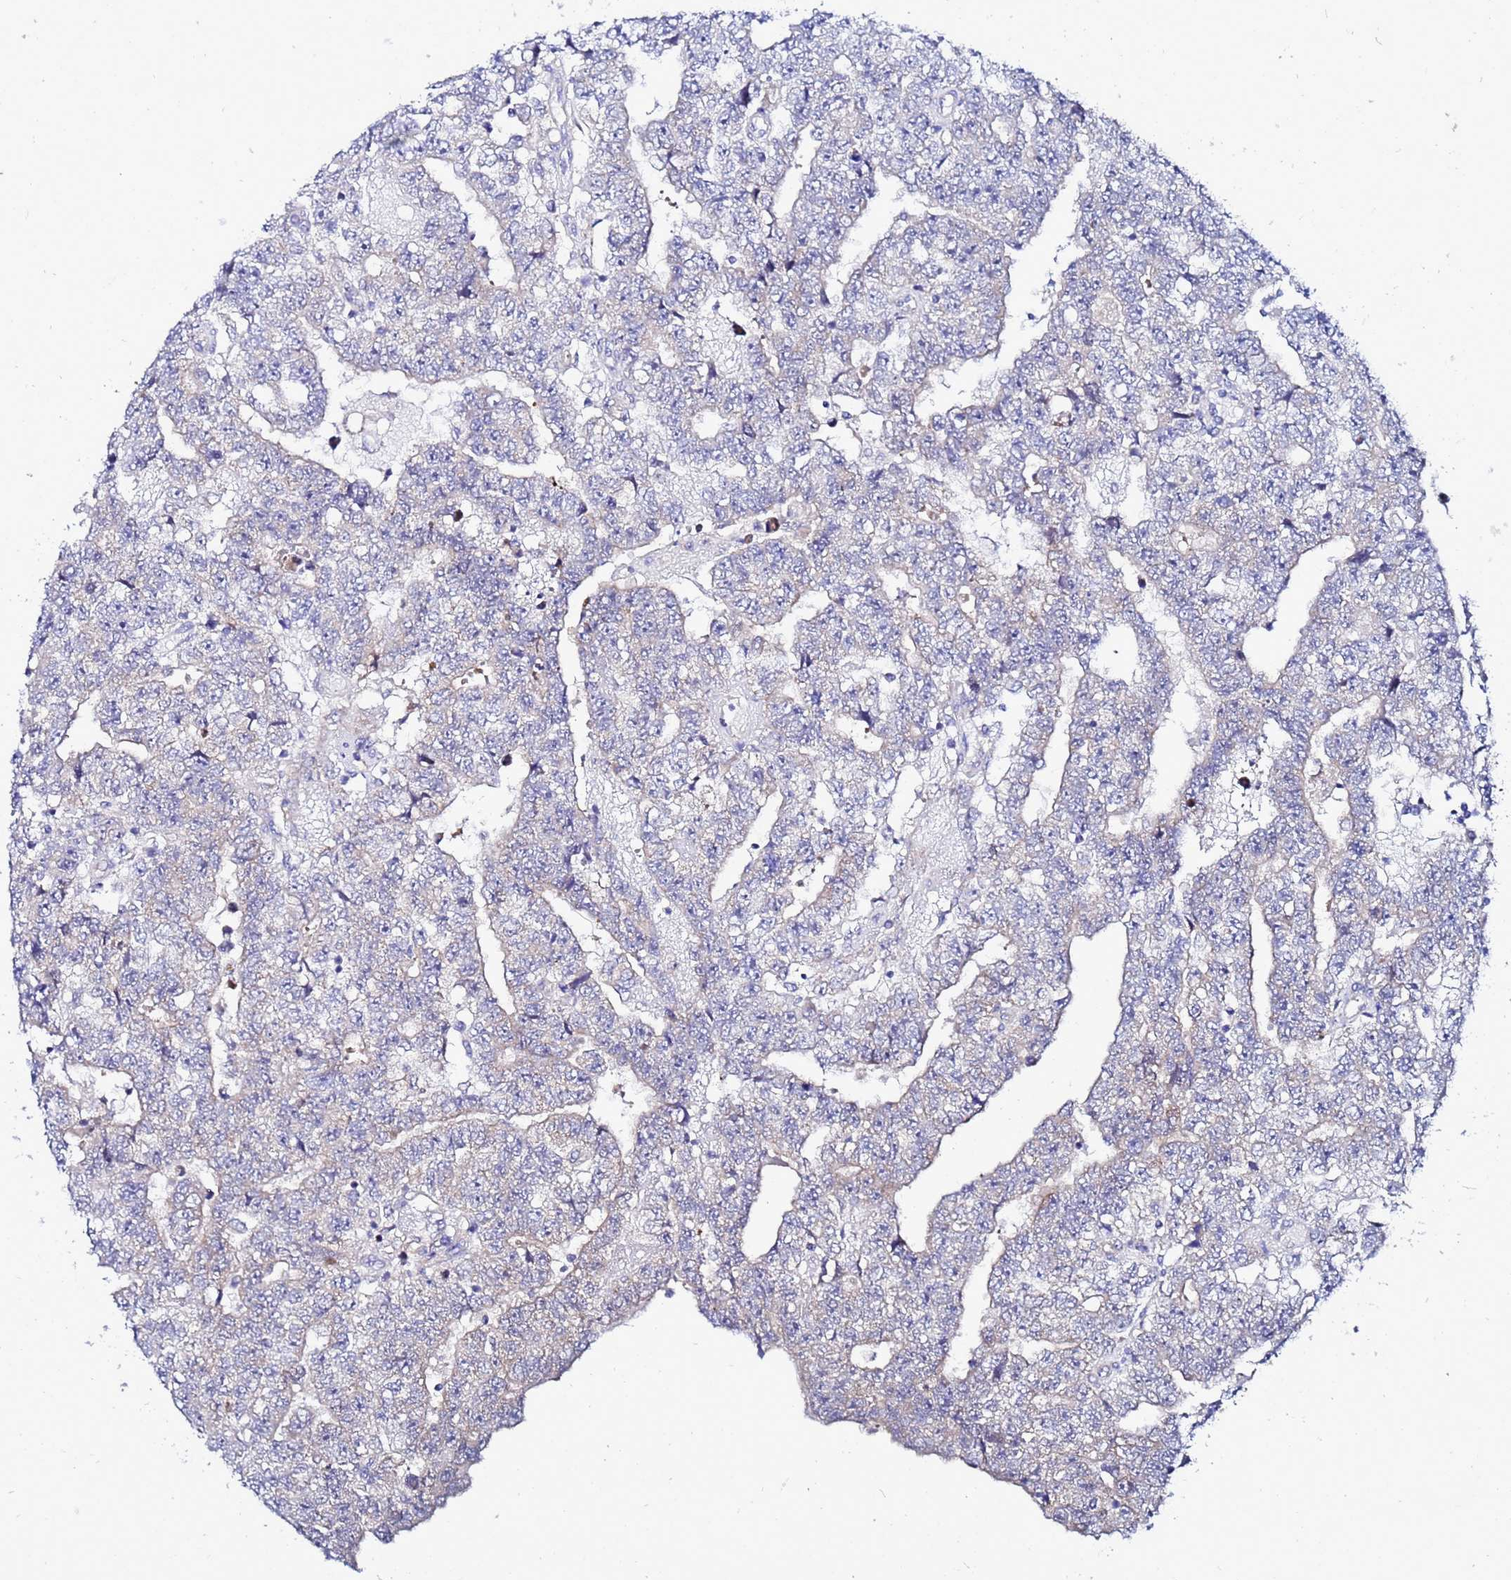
{"staining": {"intensity": "negative", "quantity": "none", "location": "none"}, "tissue": "testis cancer", "cell_type": "Tumor cells", "image_type": "cancer", "snomed": [{"axis": "morphology", "description": "Carcinoma, Embryonal, NOS"}, {"axis": "topography", "description": "Testis"}], "caption": "High magnification brightfield microscopy of testis cancer stained with DAB (brown) and counterstained with hematoxylin (blue): tumor cells show no significant expression.", "gene": "FAHD2A", "patient": {"sex": "male", "age": 25}}